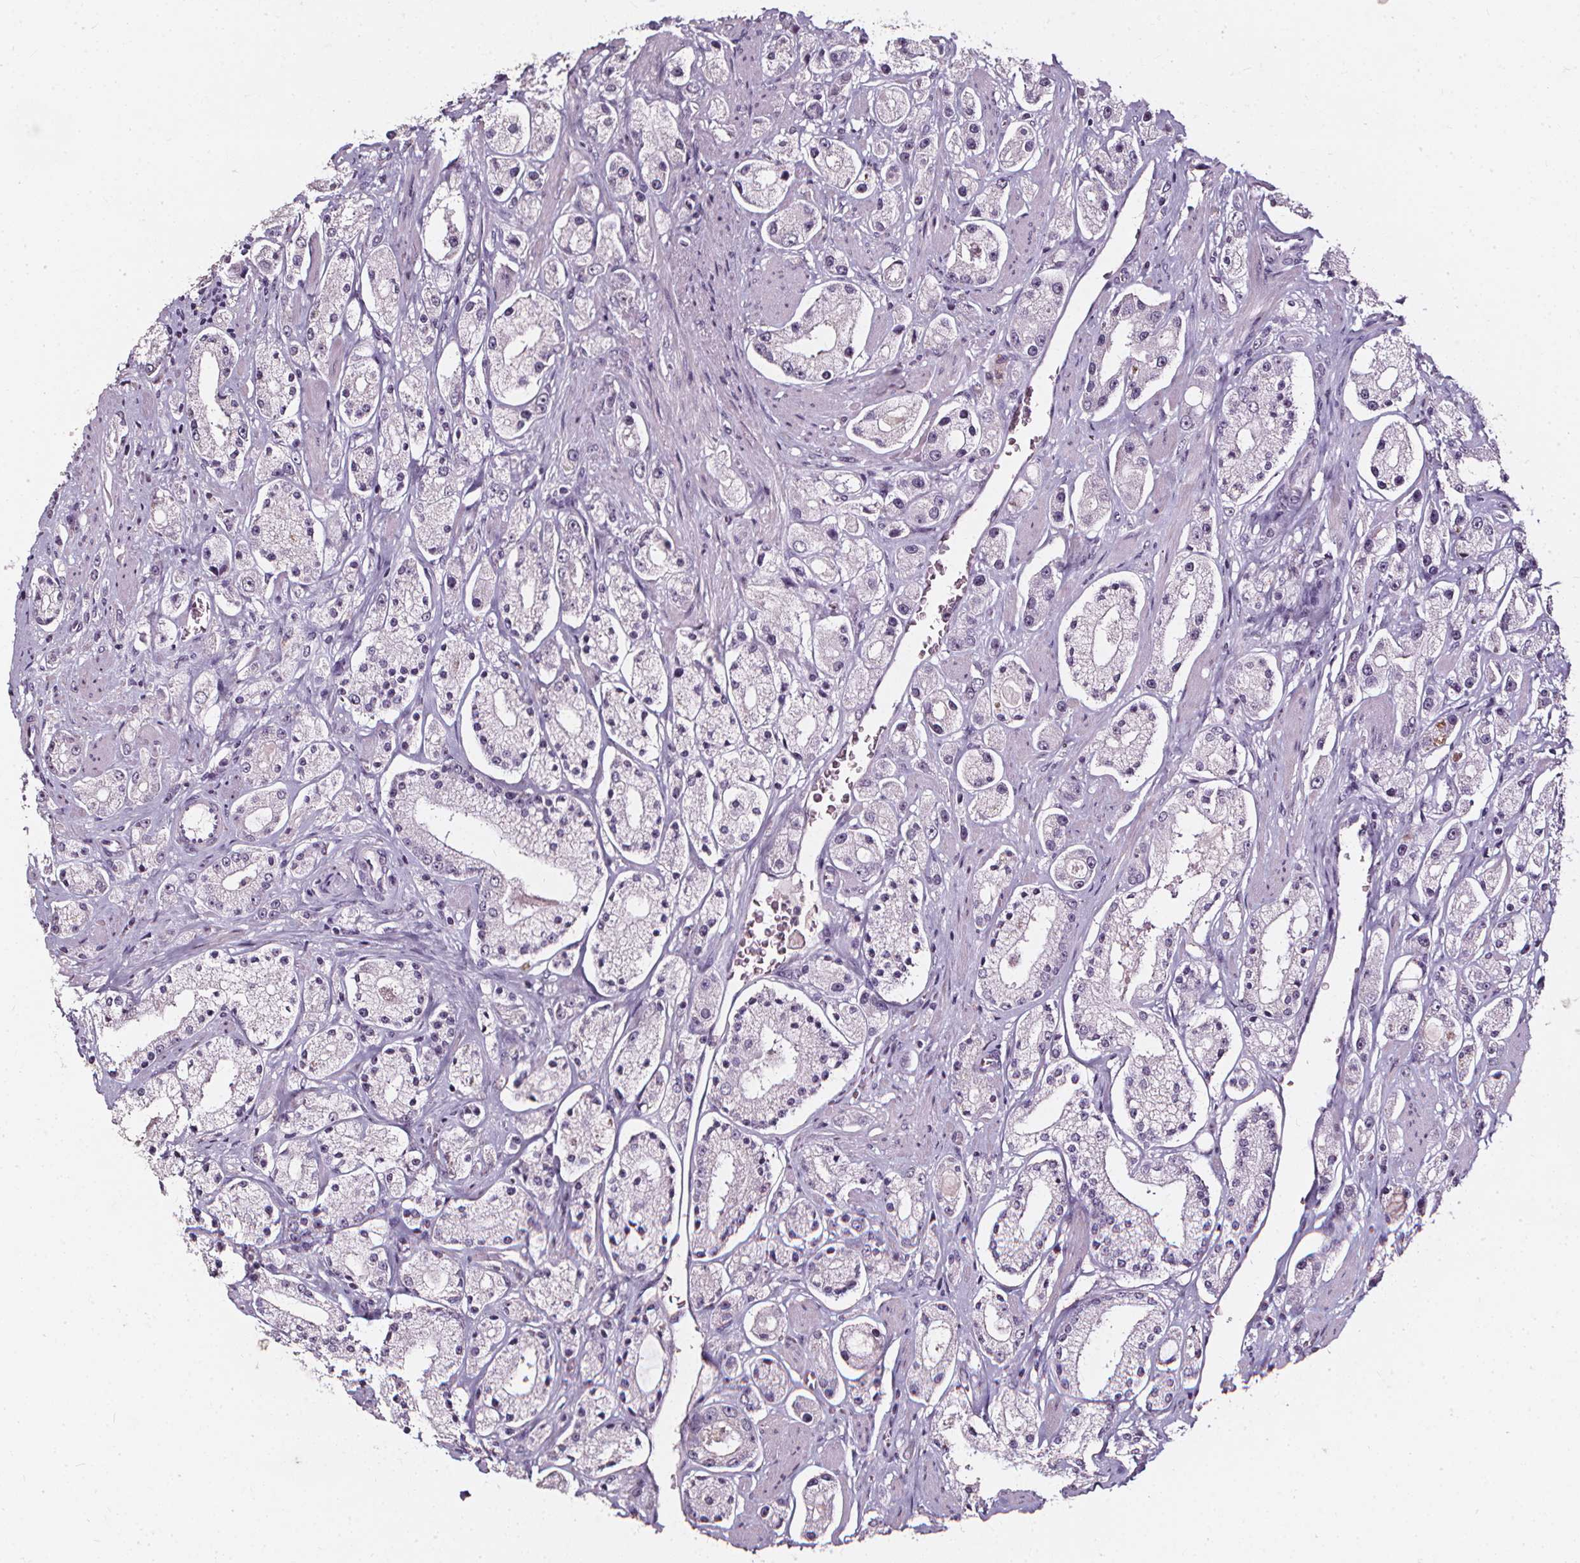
{"staining": {"intensity": "negative", "quantity": "none", "location": "none"}, "tissue": "prostate cancer", "cell_type": "Tumor cells", "image_type": "cancer", "snomed": [{"axis": "morphology", "description": "Adenocarcinoma, High grade"}, {"axis": "topography", "description": "Prostate"}], "caption": "Protein analysis of prostate high-grade adenocarcinoma demonstrates no significant staining in tumor cells.", "gene": "DEFA5", "patient": {"sex": "male", "age": 67}}